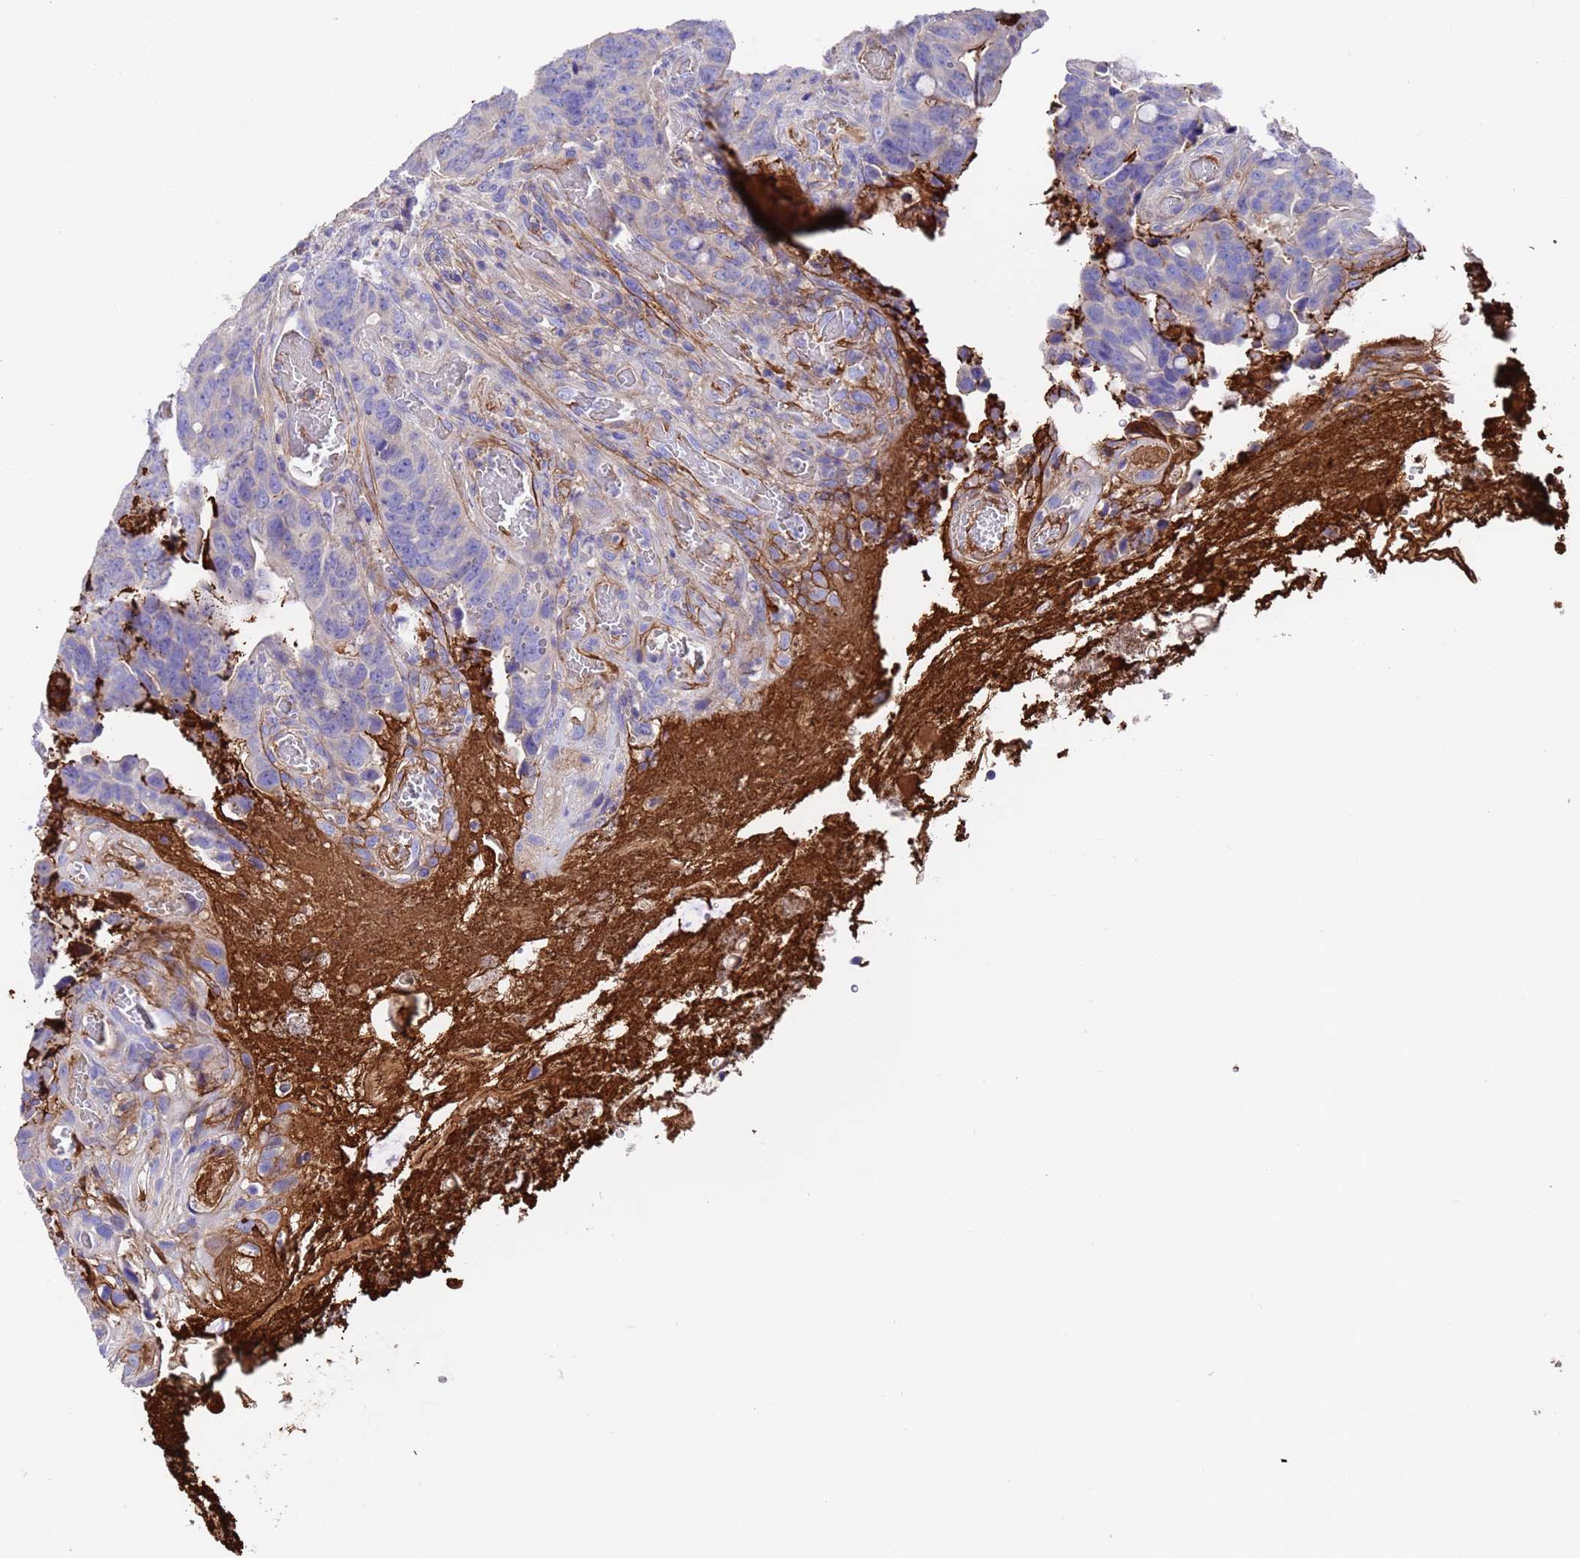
{"staining": {"intensity": "negative", "quantity": "none", "location": "none"}, "tissue": "colorectal cancer", "cell_type": "Tumor cells", "image_type": "cancer", "snomed": [{"axis": "morphology", "description": "Adenocarcinoma, NOS"}, {"axis": "topography", "description": "Colon"}], "caption": "This is an IHC photomicrograph of human colorectal cancer (adenocarcinoma). There is no staining in tumor cells.", "gene": "ELP6", "patient": {"sex": "female", "age": 82}}